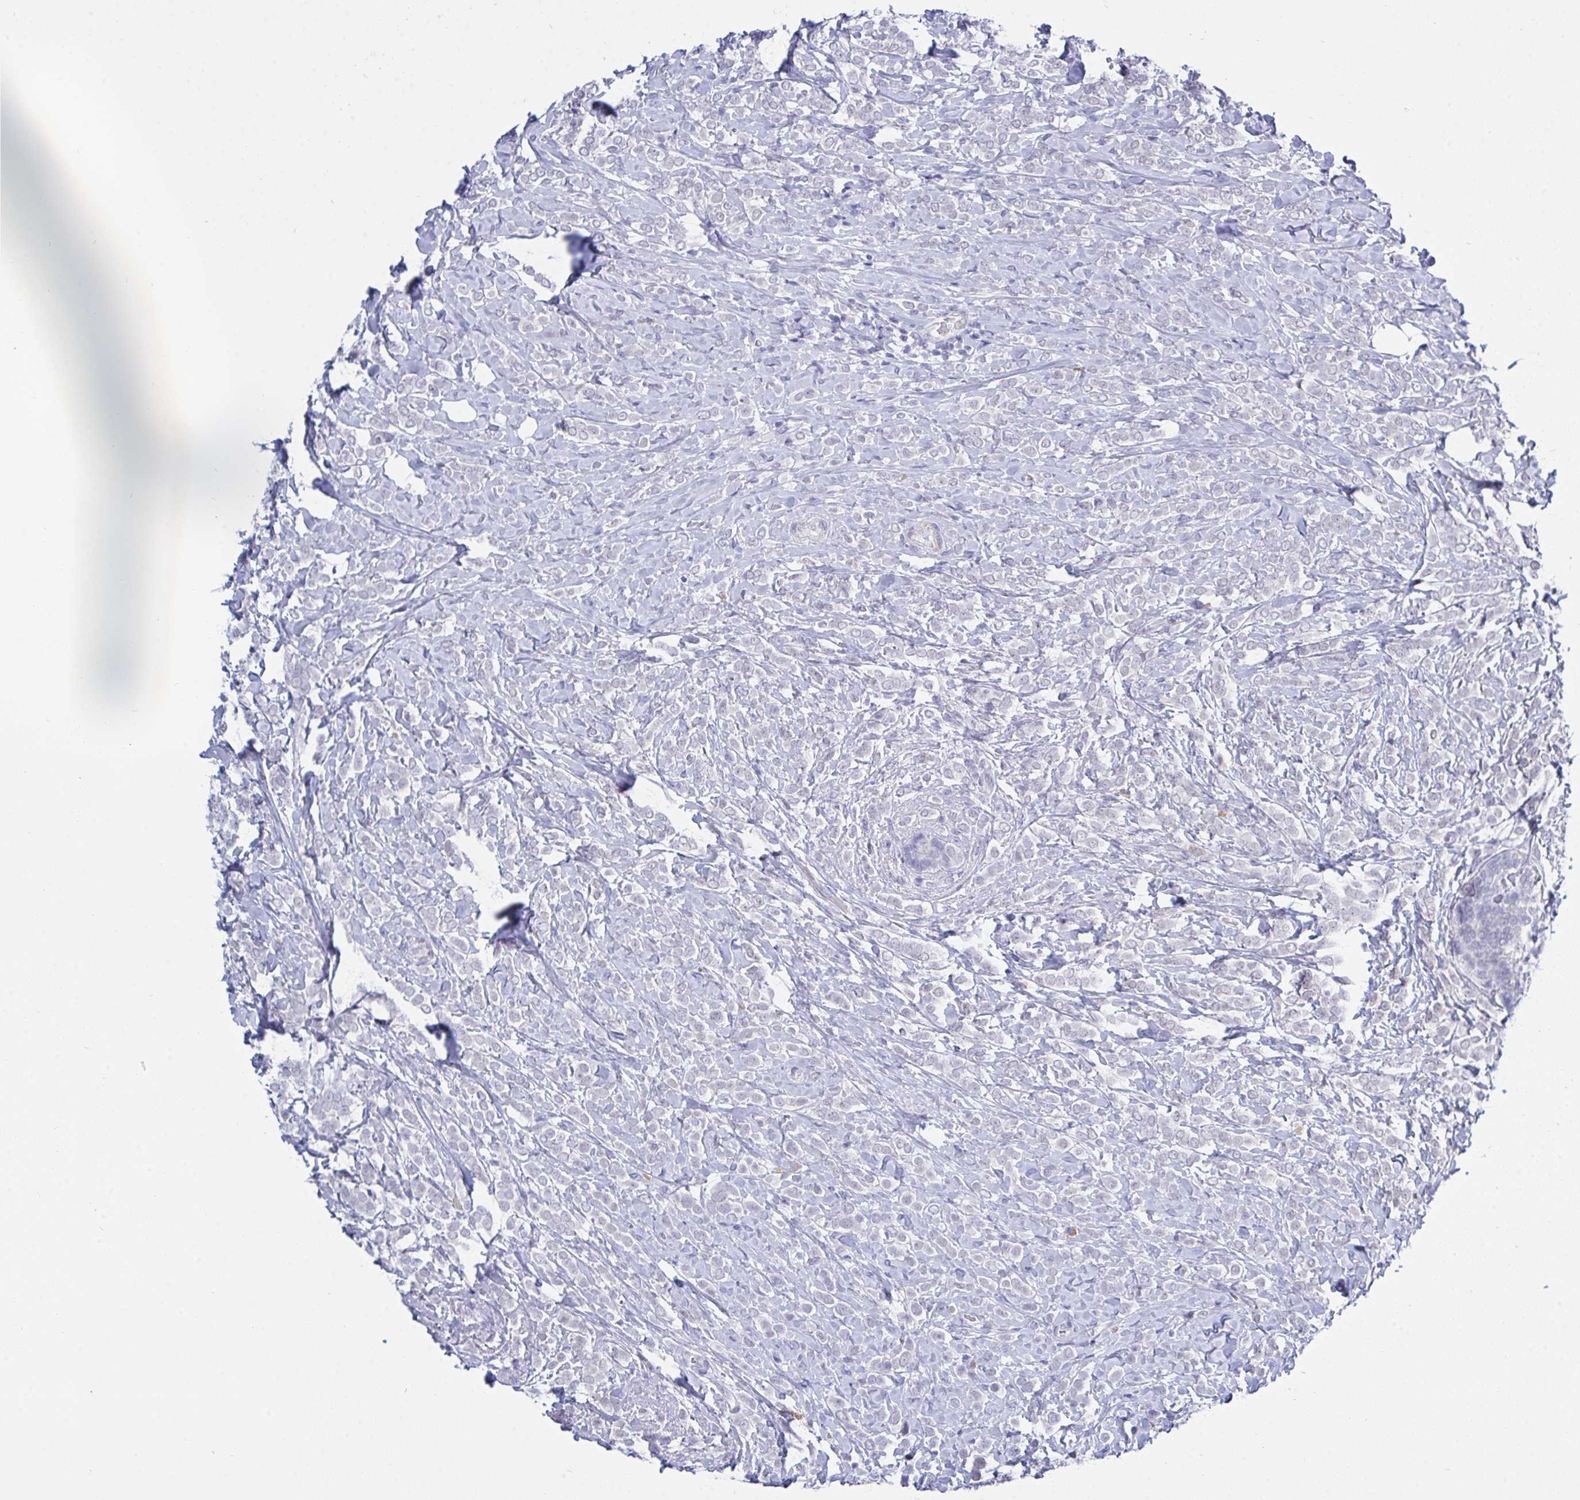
{"staining": {"intensity": "negative", "quantity": "none", "location": "none"}, "tissue": "breast cancer", "cell_type": "Tumor cells", "image_type": "cancer", "snomed": [{"axis": "morphology", "description": "Lobular carcinoma"}, {"axis": "topography", "description": "Breast"}], "caption": "Protein analysis of breast cancer (lobular carcinoma) demonstrates no significant positivity in tumor cells.", "gene": "FBXL22", "patient": {"sex": "female", "age": 49}}